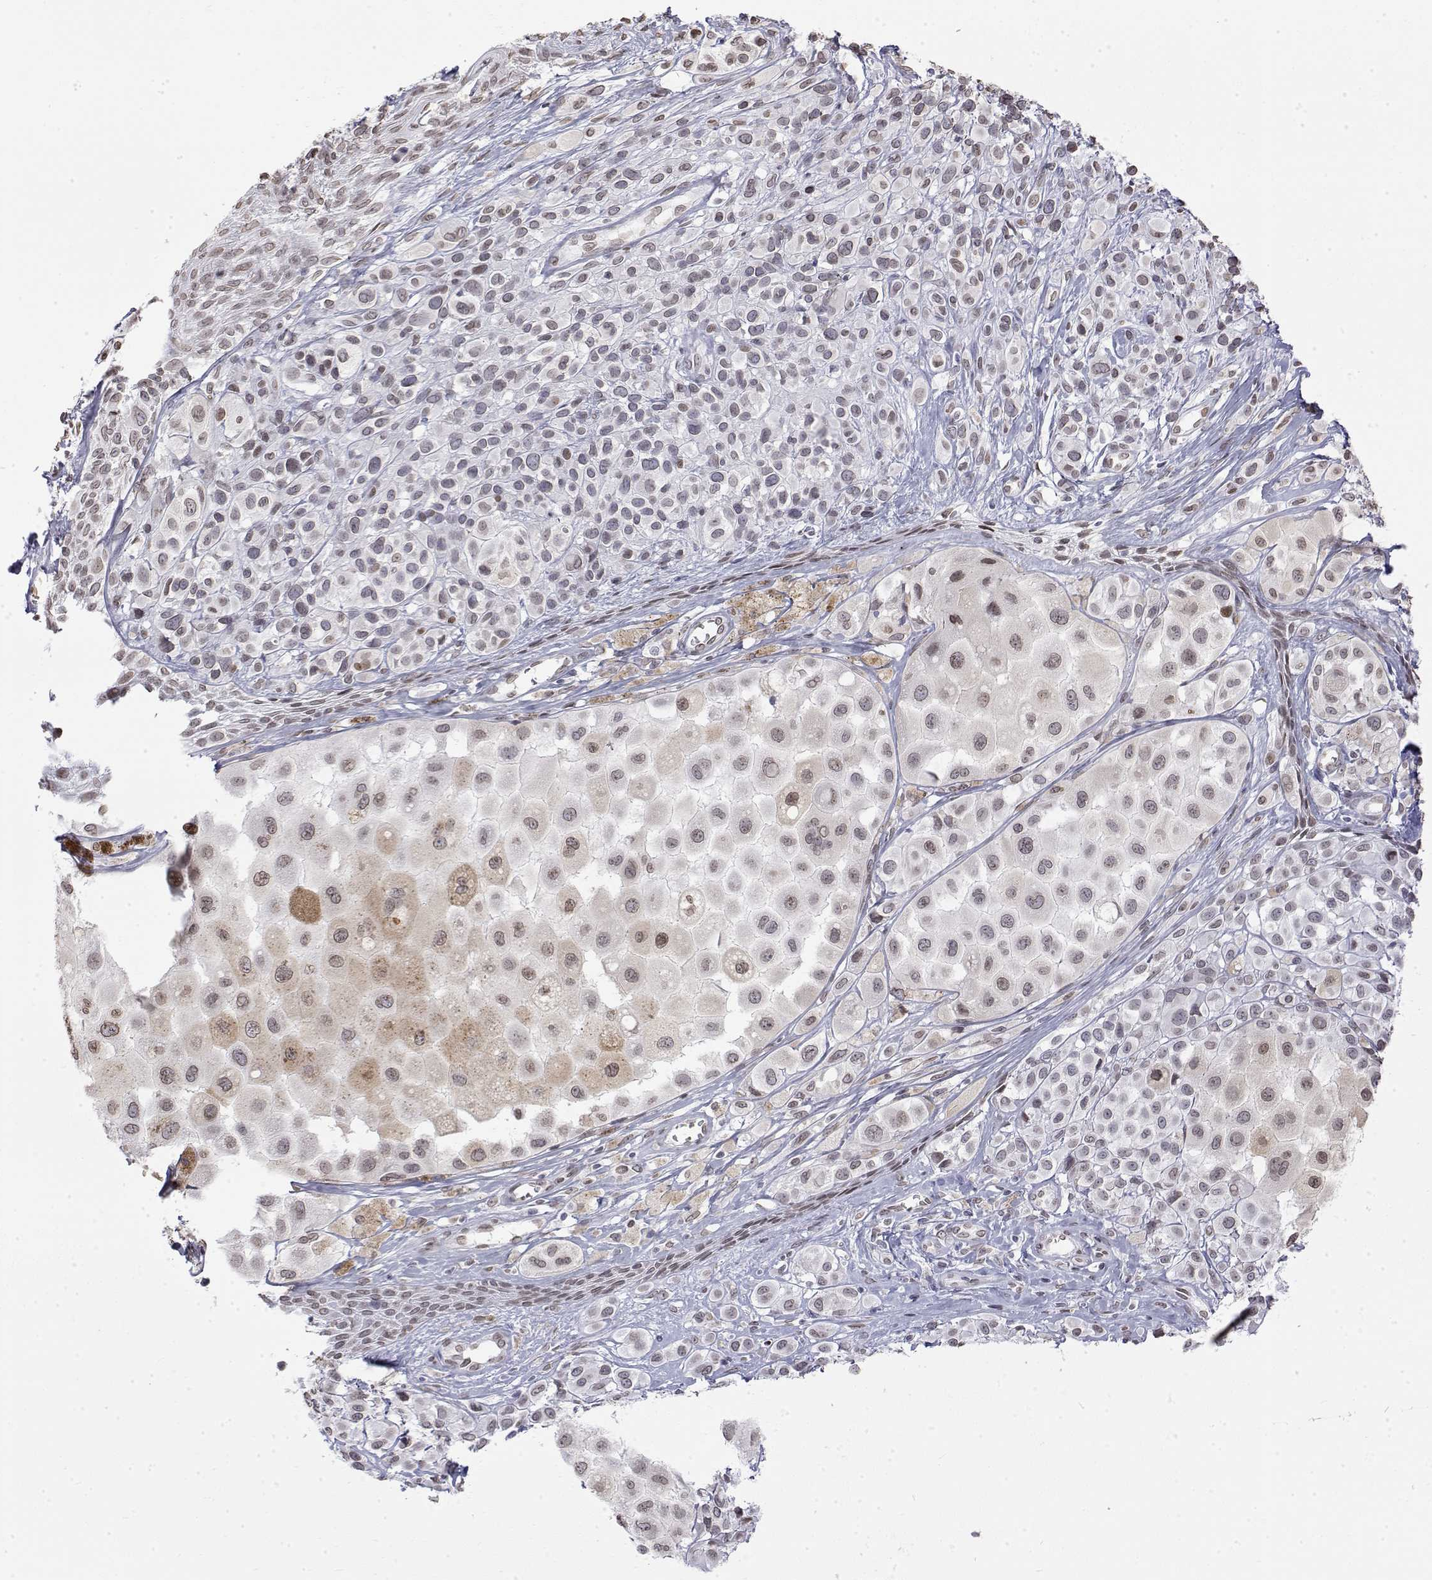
{"staining": {"intensity": "weak", "quantity": ">75%", "location": "nuclear"}, "tissue": "melanoma", "cell_type": "Tumor cells", "image_type": "cancer", "snomed": [{"axis": "morphology", "description": "Malignant melanoma, NOS"}, {"axis": "topography", "description": "Skin"}], "caption": "Approximately >75% of tumor cells in human melanoma display weak nuclear protein expression as visualized by brown immunohistochemical staining.", "gene": "ZNF532", "patient": {"sex": "male", "age": 77}}